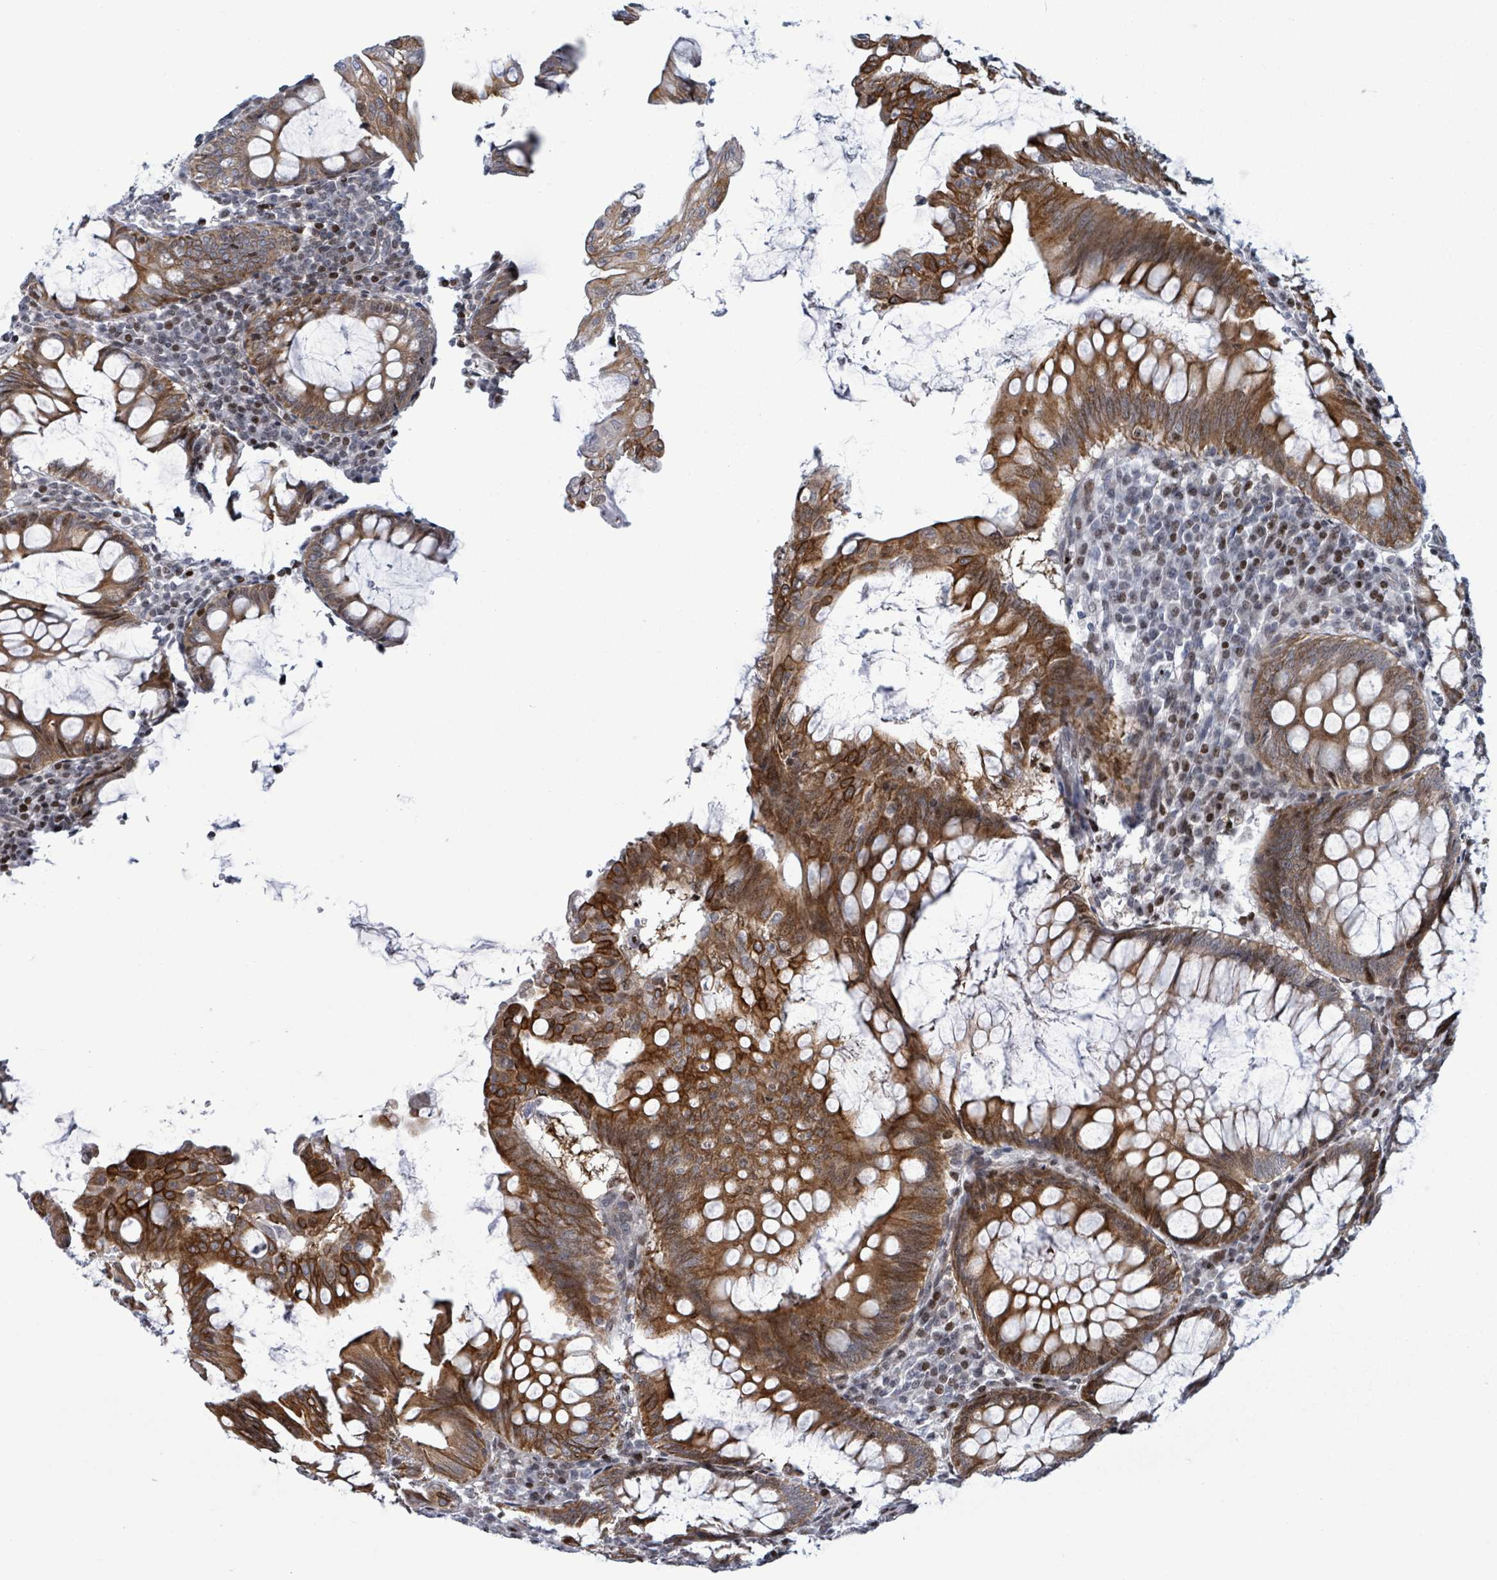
{"staining": {"intensity": "strong", "quantity": "25%-75%", "location": "cytoplasmic/membranous"}, "tissue": "appendix", "cell_type": "Glandular cells", "image_type": "normal", "snomed": [{"axis": "morphology", "description": "Normal tissue, NOS"}, {"axis": "topography", "description": "Appendix"}], "caption": "Immunohistochemistry (IHC) (DAB) staining of unremarkable appendix exhibits strong cytoplasmic/membranous protein staining in approximately 25%-75% of glandular cells. (brown staining indicates protein expression, while blue staining denotes nuclei).", "gene": "FNDC4", "patient": {"sex": "male", "age": 83}}